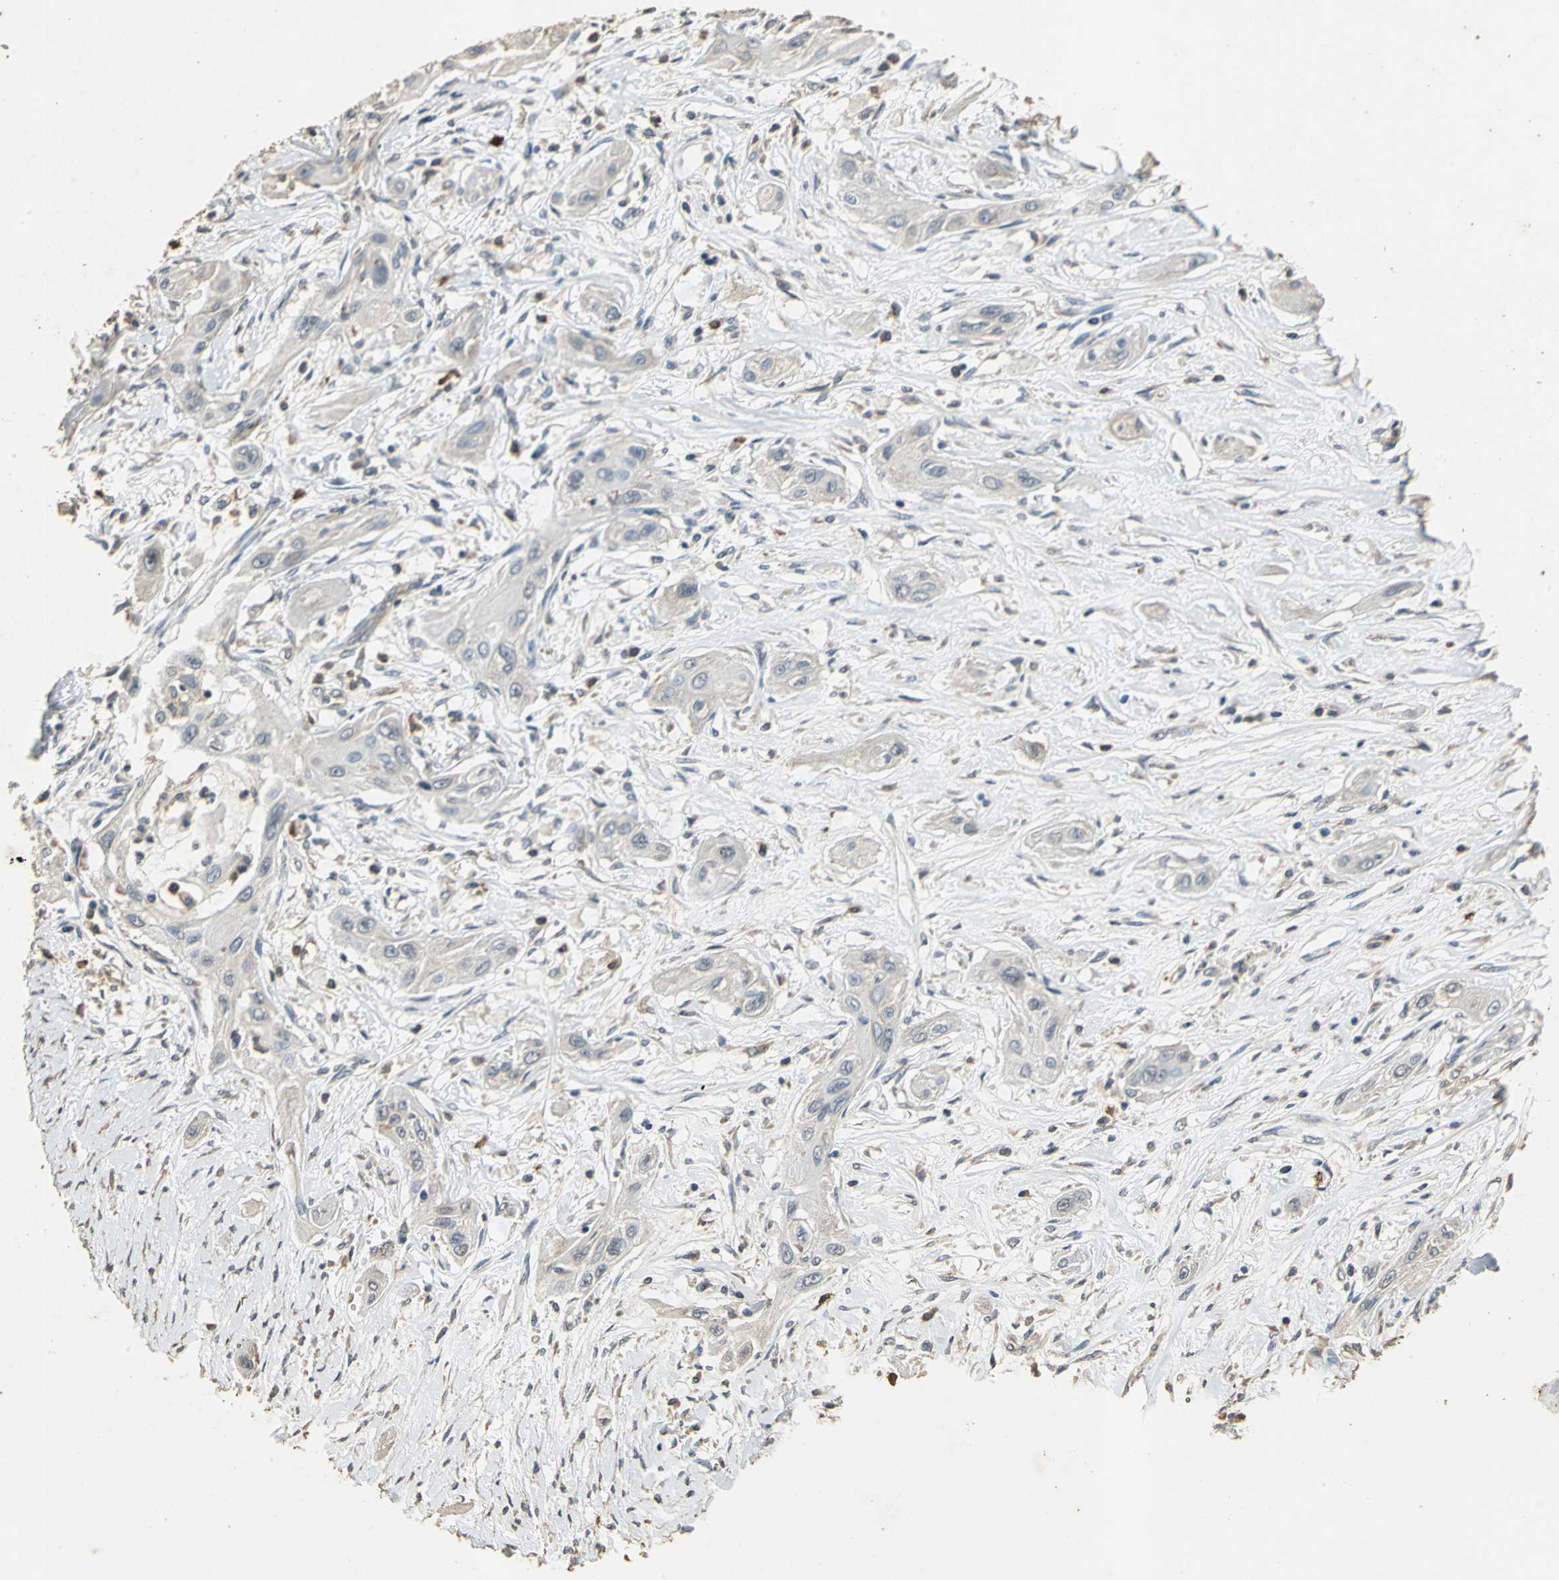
{"staining": {"intensity": "weak", "quantity": "25%-75%", "location": "cytoplasmic/membranous"}, "tissue": "lung cancer", "cell_type": "Tumor cells", "image_type": "cancer", "snomed": [{"axis": "morphology", "description": "Squamous cell carcinoma, NOS"}, {"axis": "topography", "description": "Lung"}], "caption": "Protein staining of squamous cell carcinoma (lung) tissue reveals weak cytoplasmic/membranous staining in approximately 25%-75% of tumor cells.", "gene": "ACSL4", "patient": {"sex": "female", "age": 47}}